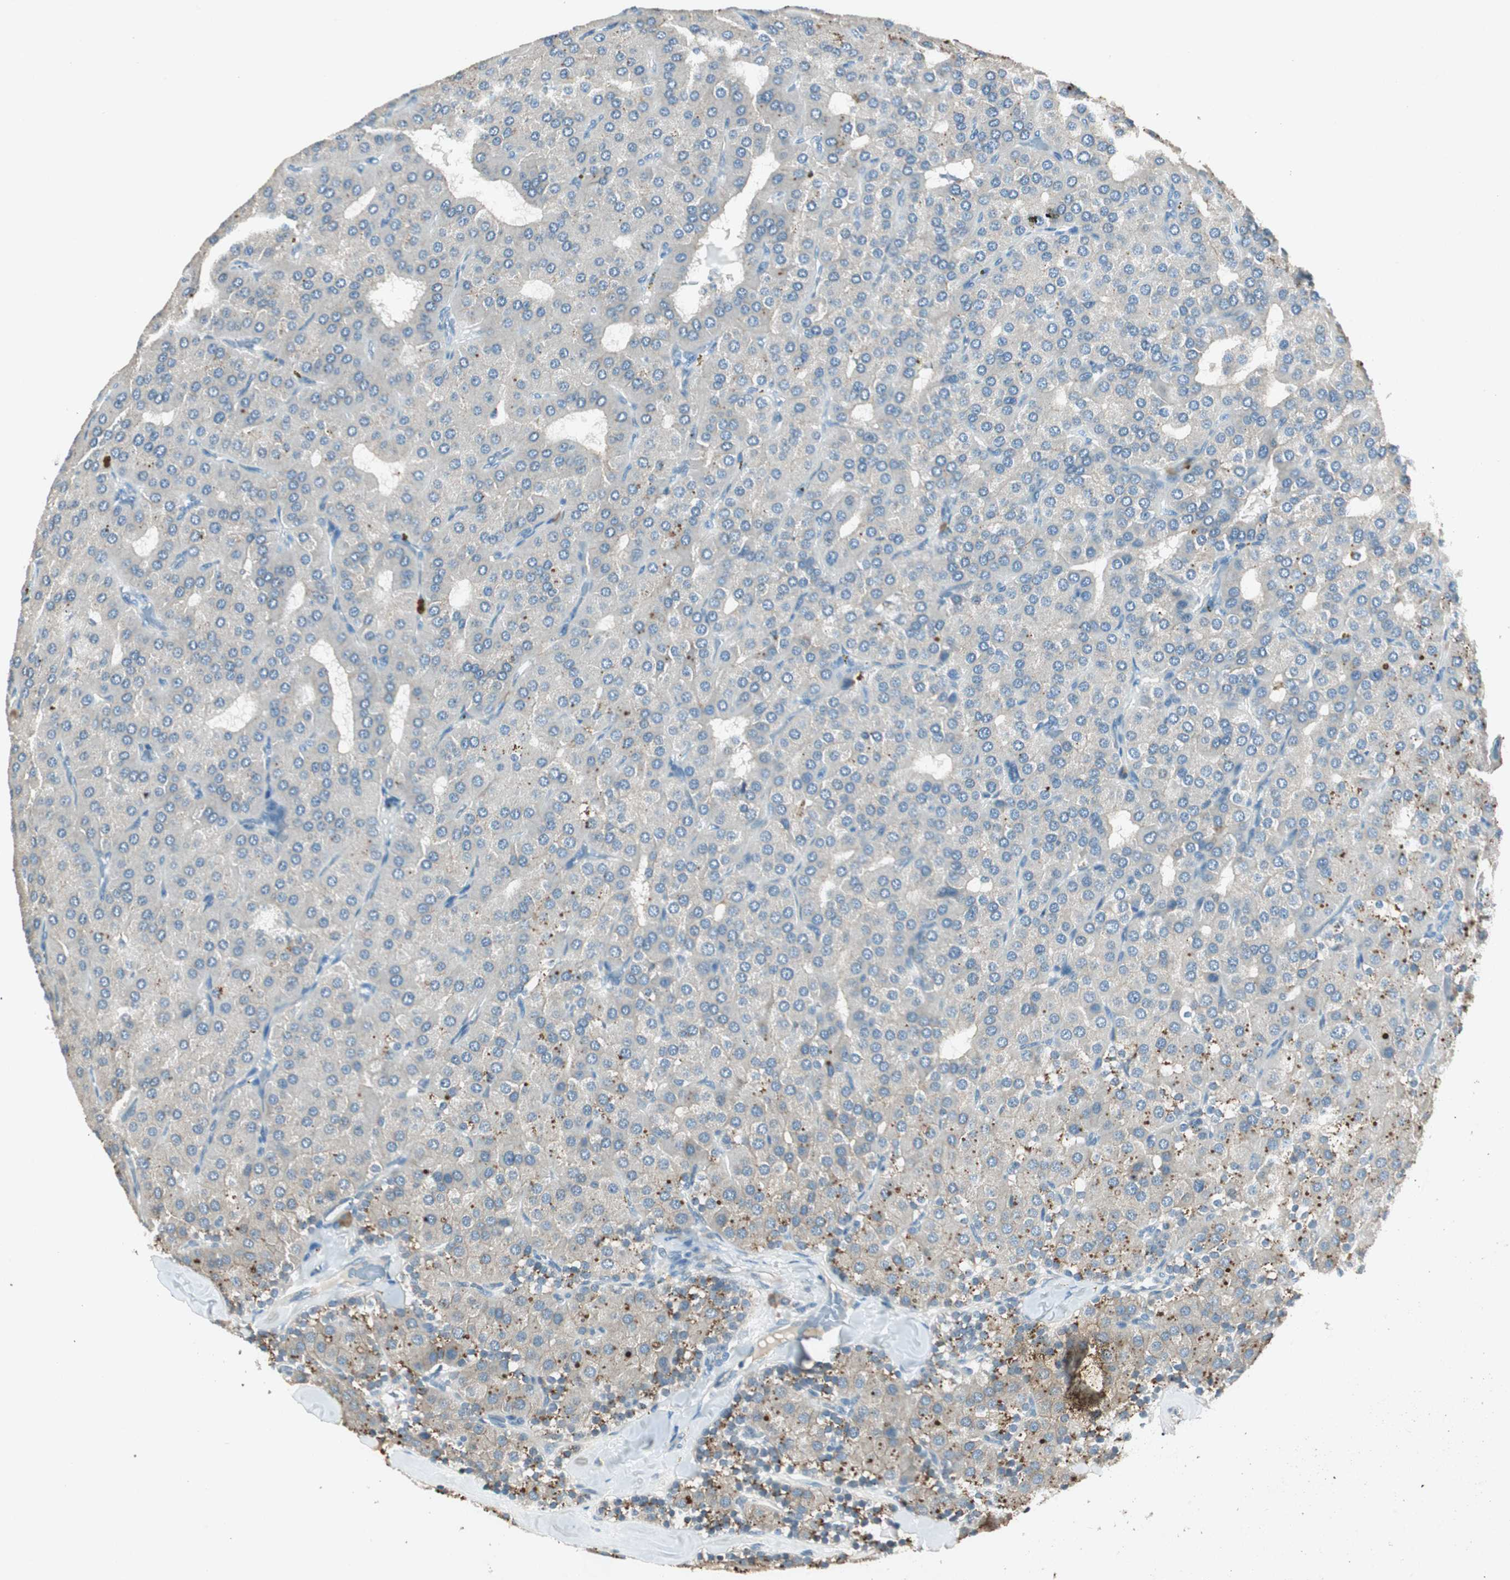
{"staining": {"intensity": "moderate", "quantity": "<25%", "location": "cytoplasmic/membranous"}, "tissue": "parathyroid gland", "cell_type": "Glandular cells", "image_type": "normal", "snomed": [{"axis": "morphology", "description": "Normal tissue, NOS"}, {"axis": "morphology", "description": "Adenoma, NOS"}, {"axis": "topography", "description": "Parathyroid gland"}], "caption": "Parathyroid gland stained for a protein exhibits moderate cytoplasmic/membranous positivity in glandular cells. (DAB (3,3'-diaminobenzidine) IHC with brightfield microscopy, high magnification).", "gene": "NKAIN1", "patient": {"sex": "female", "age": 86}}